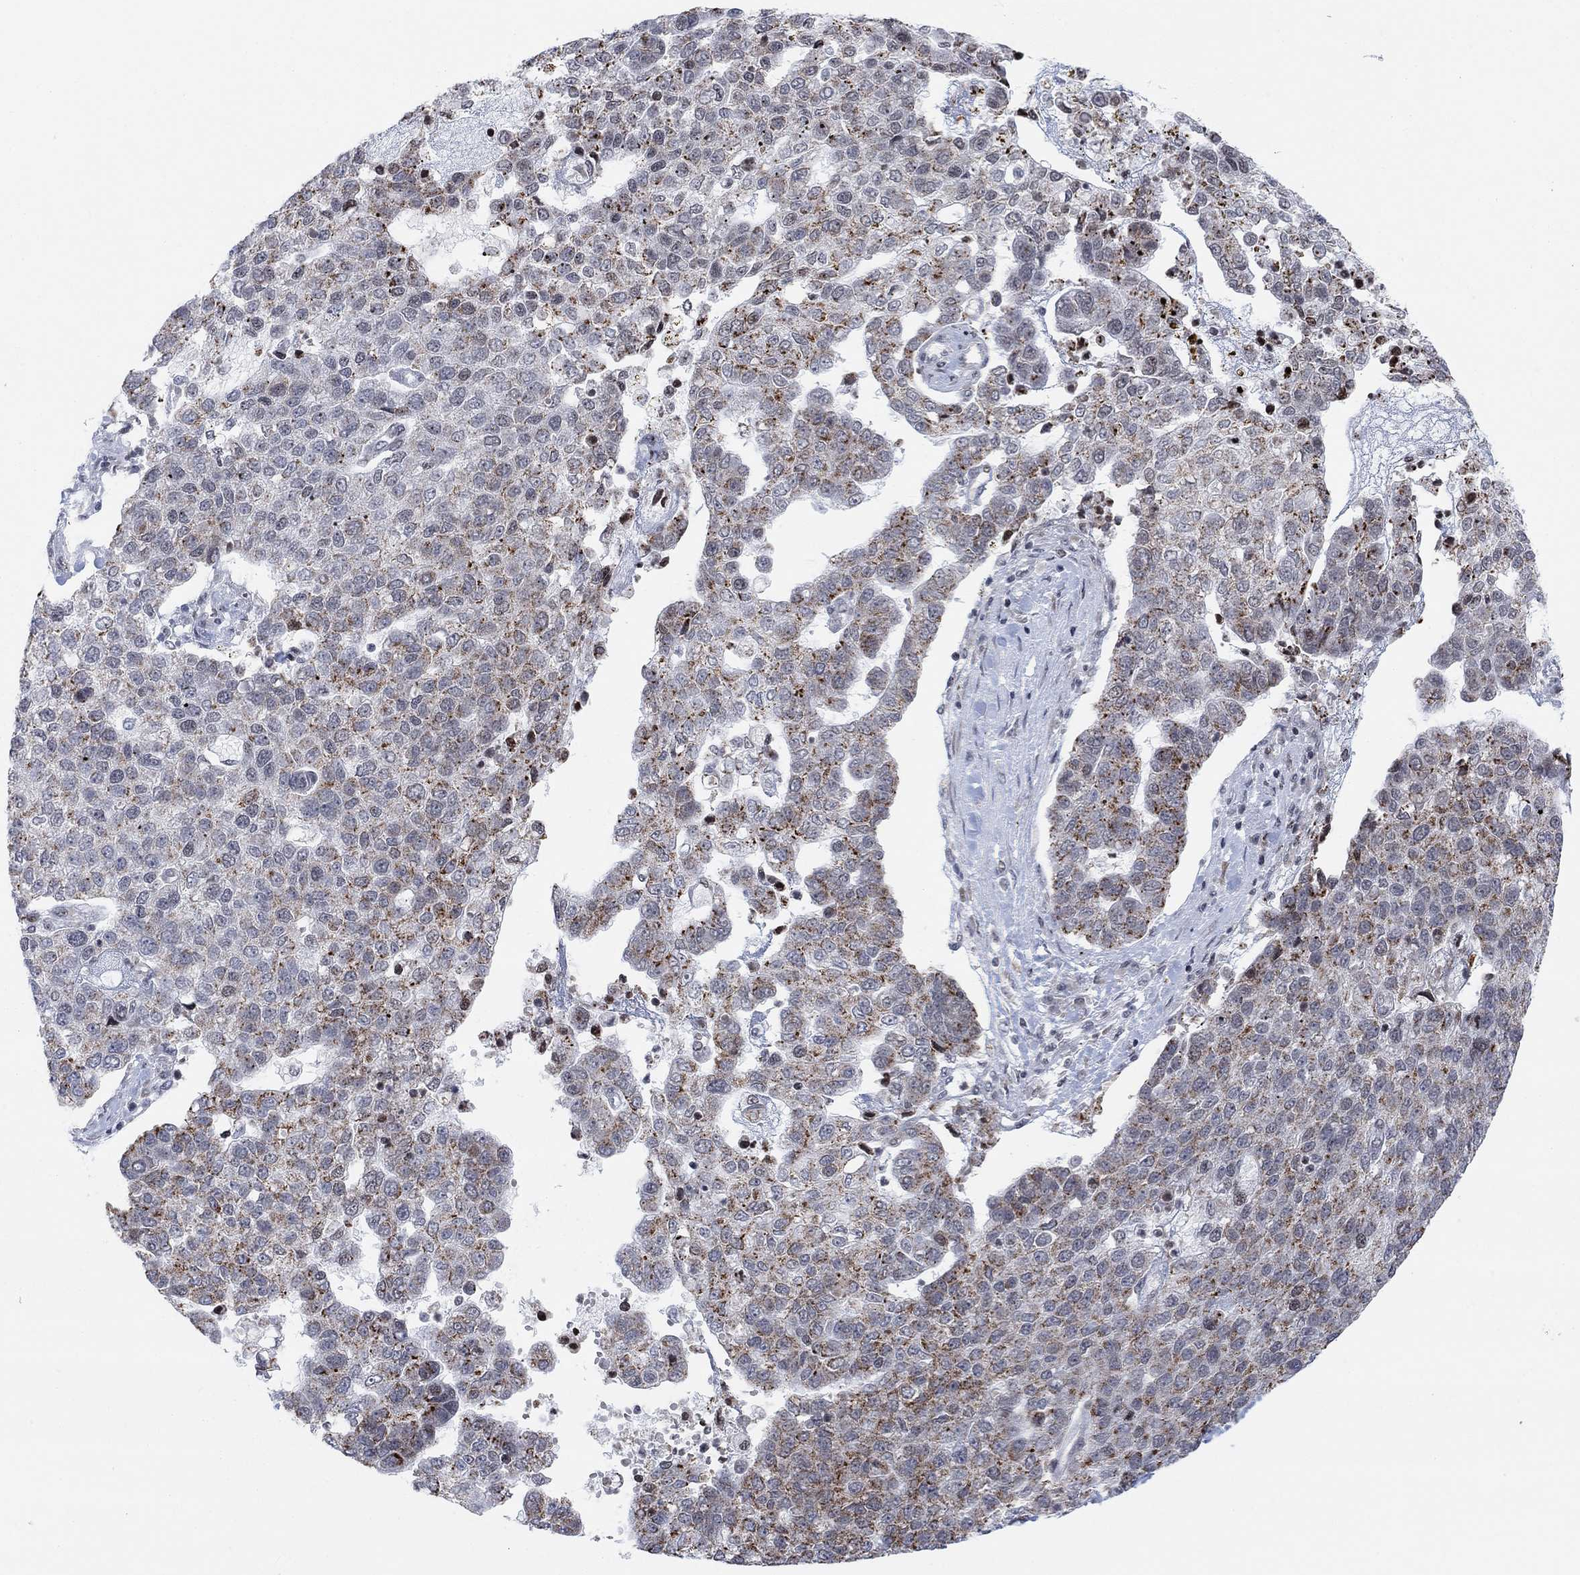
{"staining": {"intensity": "strong", "quantity": "<25%", "location": "cytoplasmic/membranous"}, "tissue": "pancreatic cancer", "cell_type": "Tumor cells", "image_type": "cancer", "snomed": [{"axis": "morphology", "description": "Adenocarcinoma, NOS"}, {"axis": "topography", "description": "Pancreas"}], "caption": "A medium amount of strong cytoplasmic/membranous positivity is seen in about <25% of tumor cells in adenocarcinoma (pancreatic) tissue.", "gene": "ABHD14A", "patient": {"sex": "female", "age": 61}}